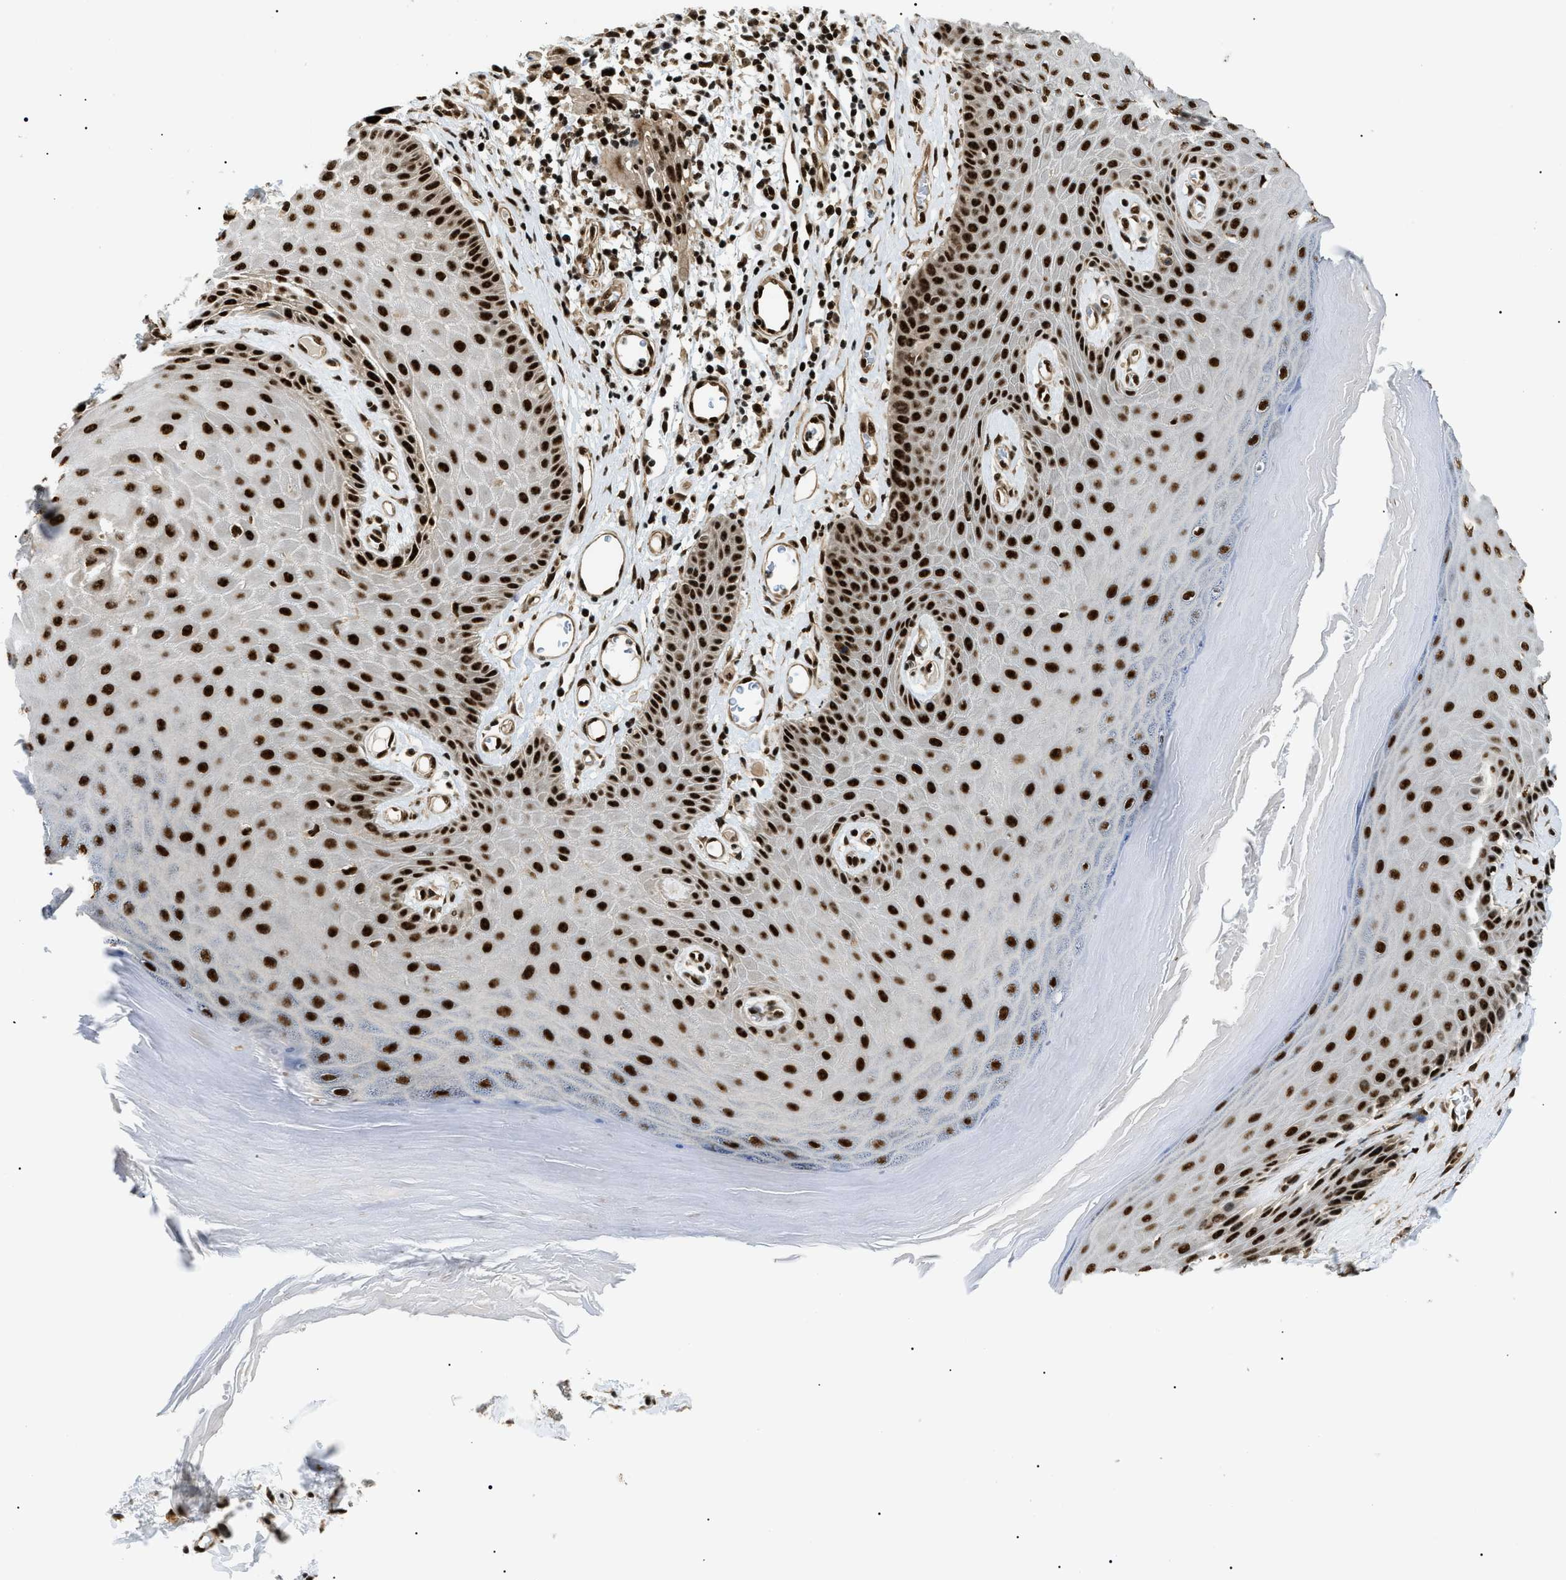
{"staining": {"intensity": "strong", "quantity": ">75%", "location": "nuclear"}, "tissue": "skin", "cell_type": "Epidermal cells", "image_type": "normal", "snomed": [{"axis": "morphology", "description": "Normal tissue, NOS"}, {"axis": "topography", "description": "Vulva"}], "caption": "Strong nuclear expression for a protein is appreciated in approximately >75% of epidermal cells of normal skin using IHC.", "gene": "CWC25", "patient": {"sex": "female", "age": 73}}